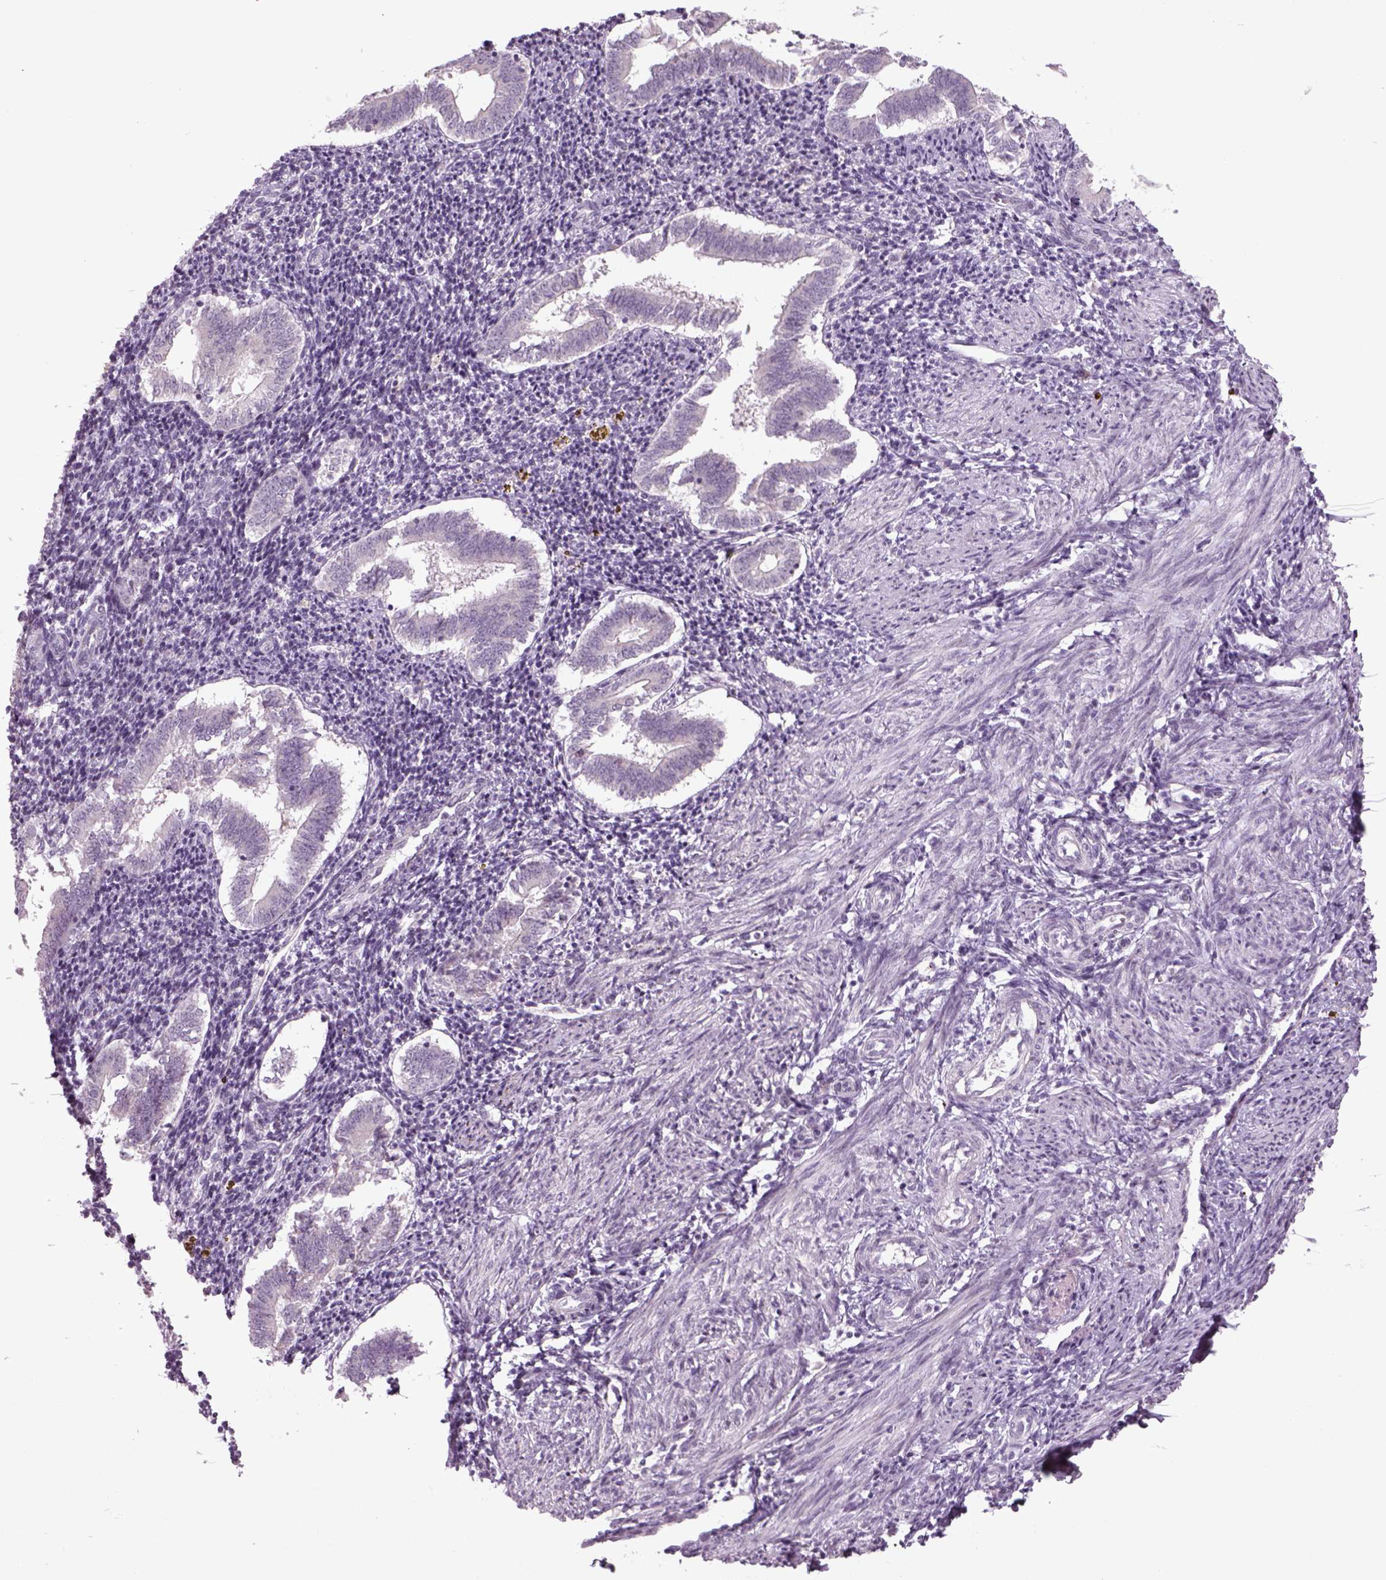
{"staining": {"intensity": "negative", "quantity": "none", "location": "none"}, "tissue": "endometrium", "cell_type": "Cells in endometrial stroma", "image_type": "normal", "snomed": [{"axis": "morphology", "description": "Normal tissue, NOS"}, {"axis": "topography", "description": "Endometrium"}], "caption": "Cells in endometrial stroma are negative for protein expression in normal human endometrium. (DAB (3,3'-diaminobenzidine) immunohistochemistry visualized using brightfield microscopy, high magnification).", "gene": "PENK", "patient": {"sex": "female", "age": 25}}